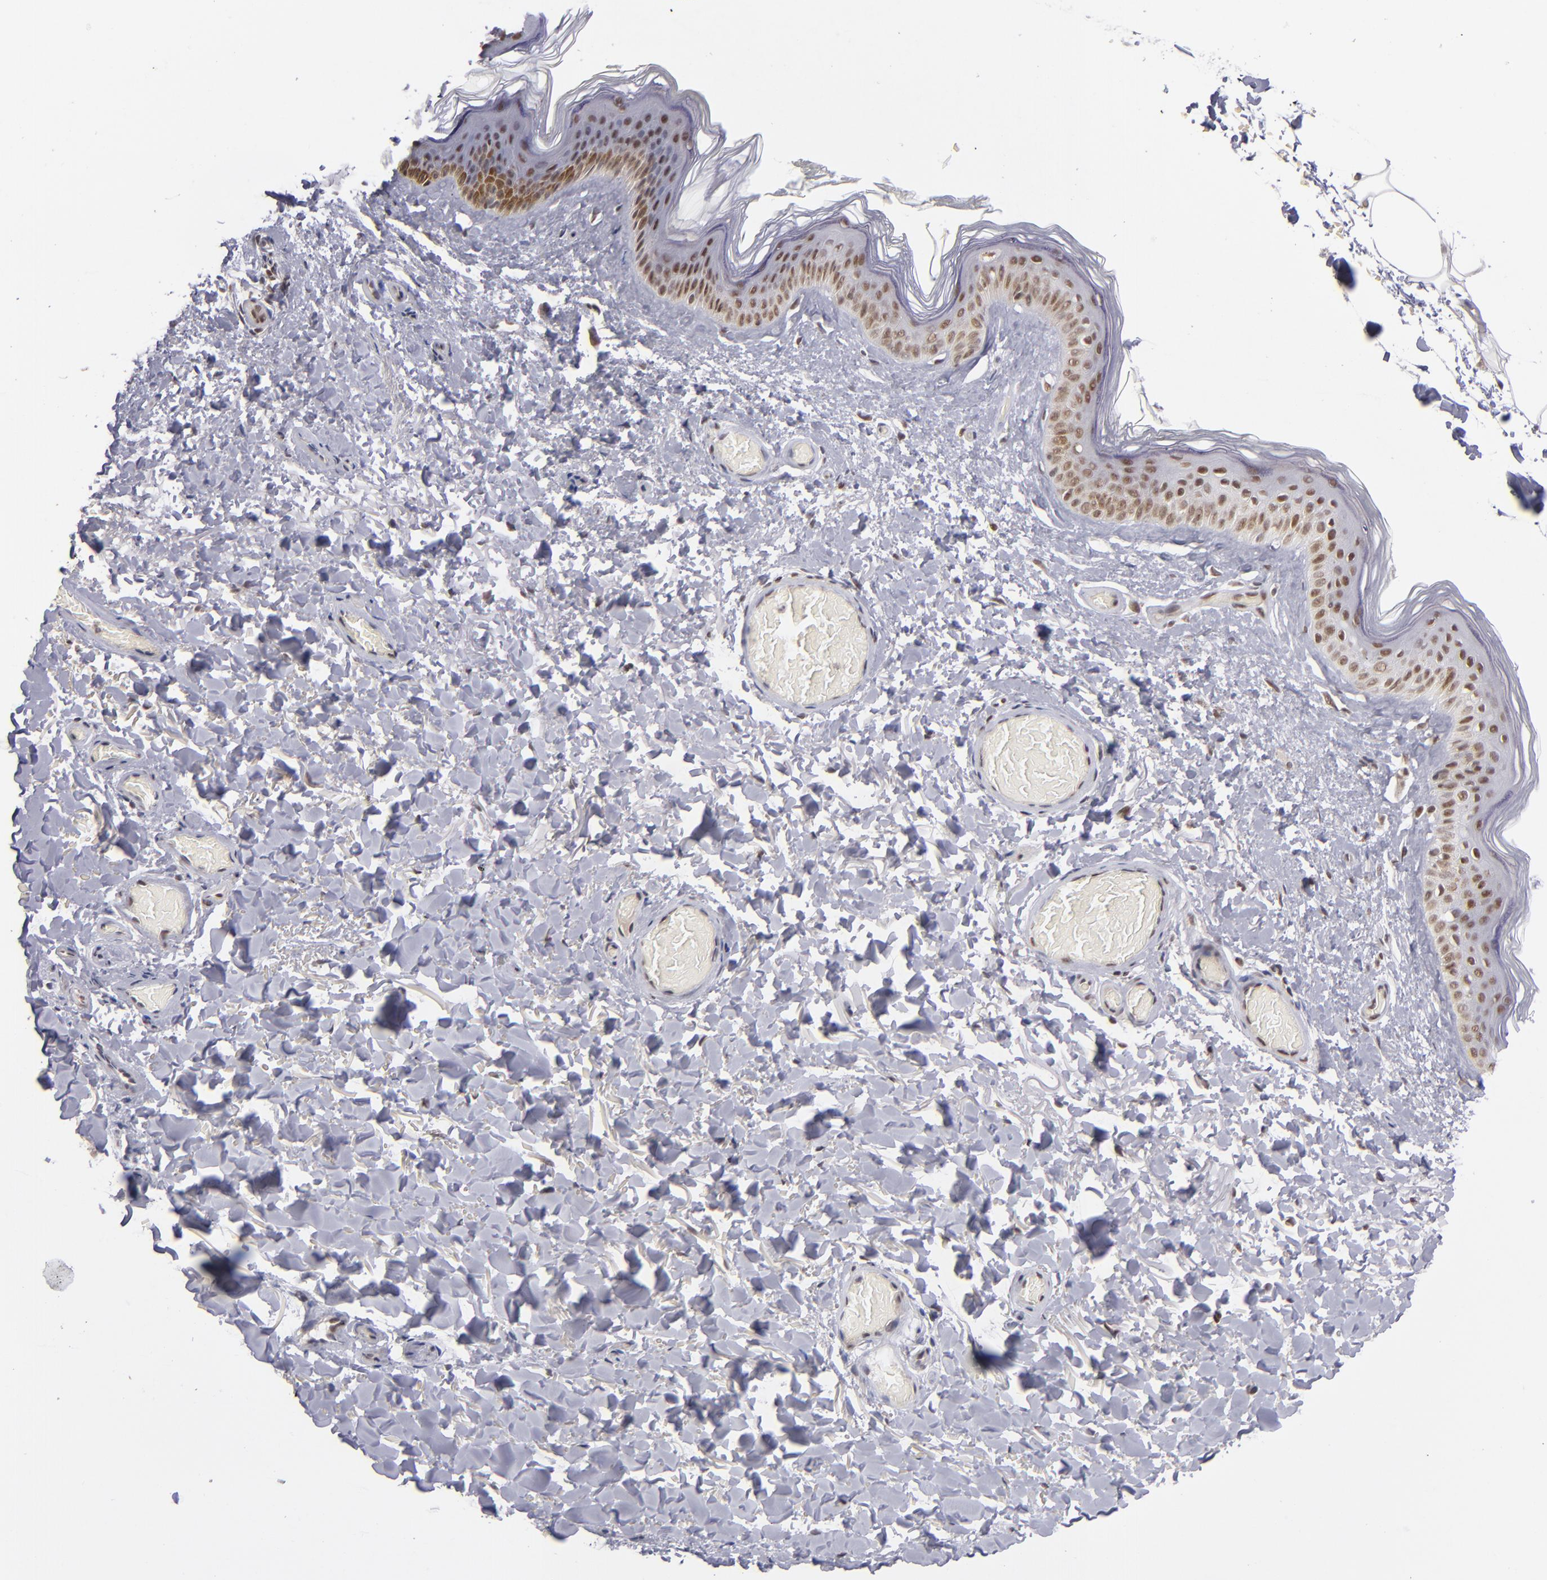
{"staining": {"intensity": "moderate", "quantity": ">75%", "location": "nuclear"}, "tissue": "skin", "cell_type": "Fibroblasts", "image_type": "normal", "snomed": [{"axis": "morphology", "description": "Normal tissue, NOS"}, {"axis": "topography", "description": "Skin"}], "caption": "Skin stained with immunohistochemistry (IHC) displays moderate nuclear expression in about >75% of fibroblasts.", "gene": "MLLT3", "patient": {"sex": "male", "age": 63}}